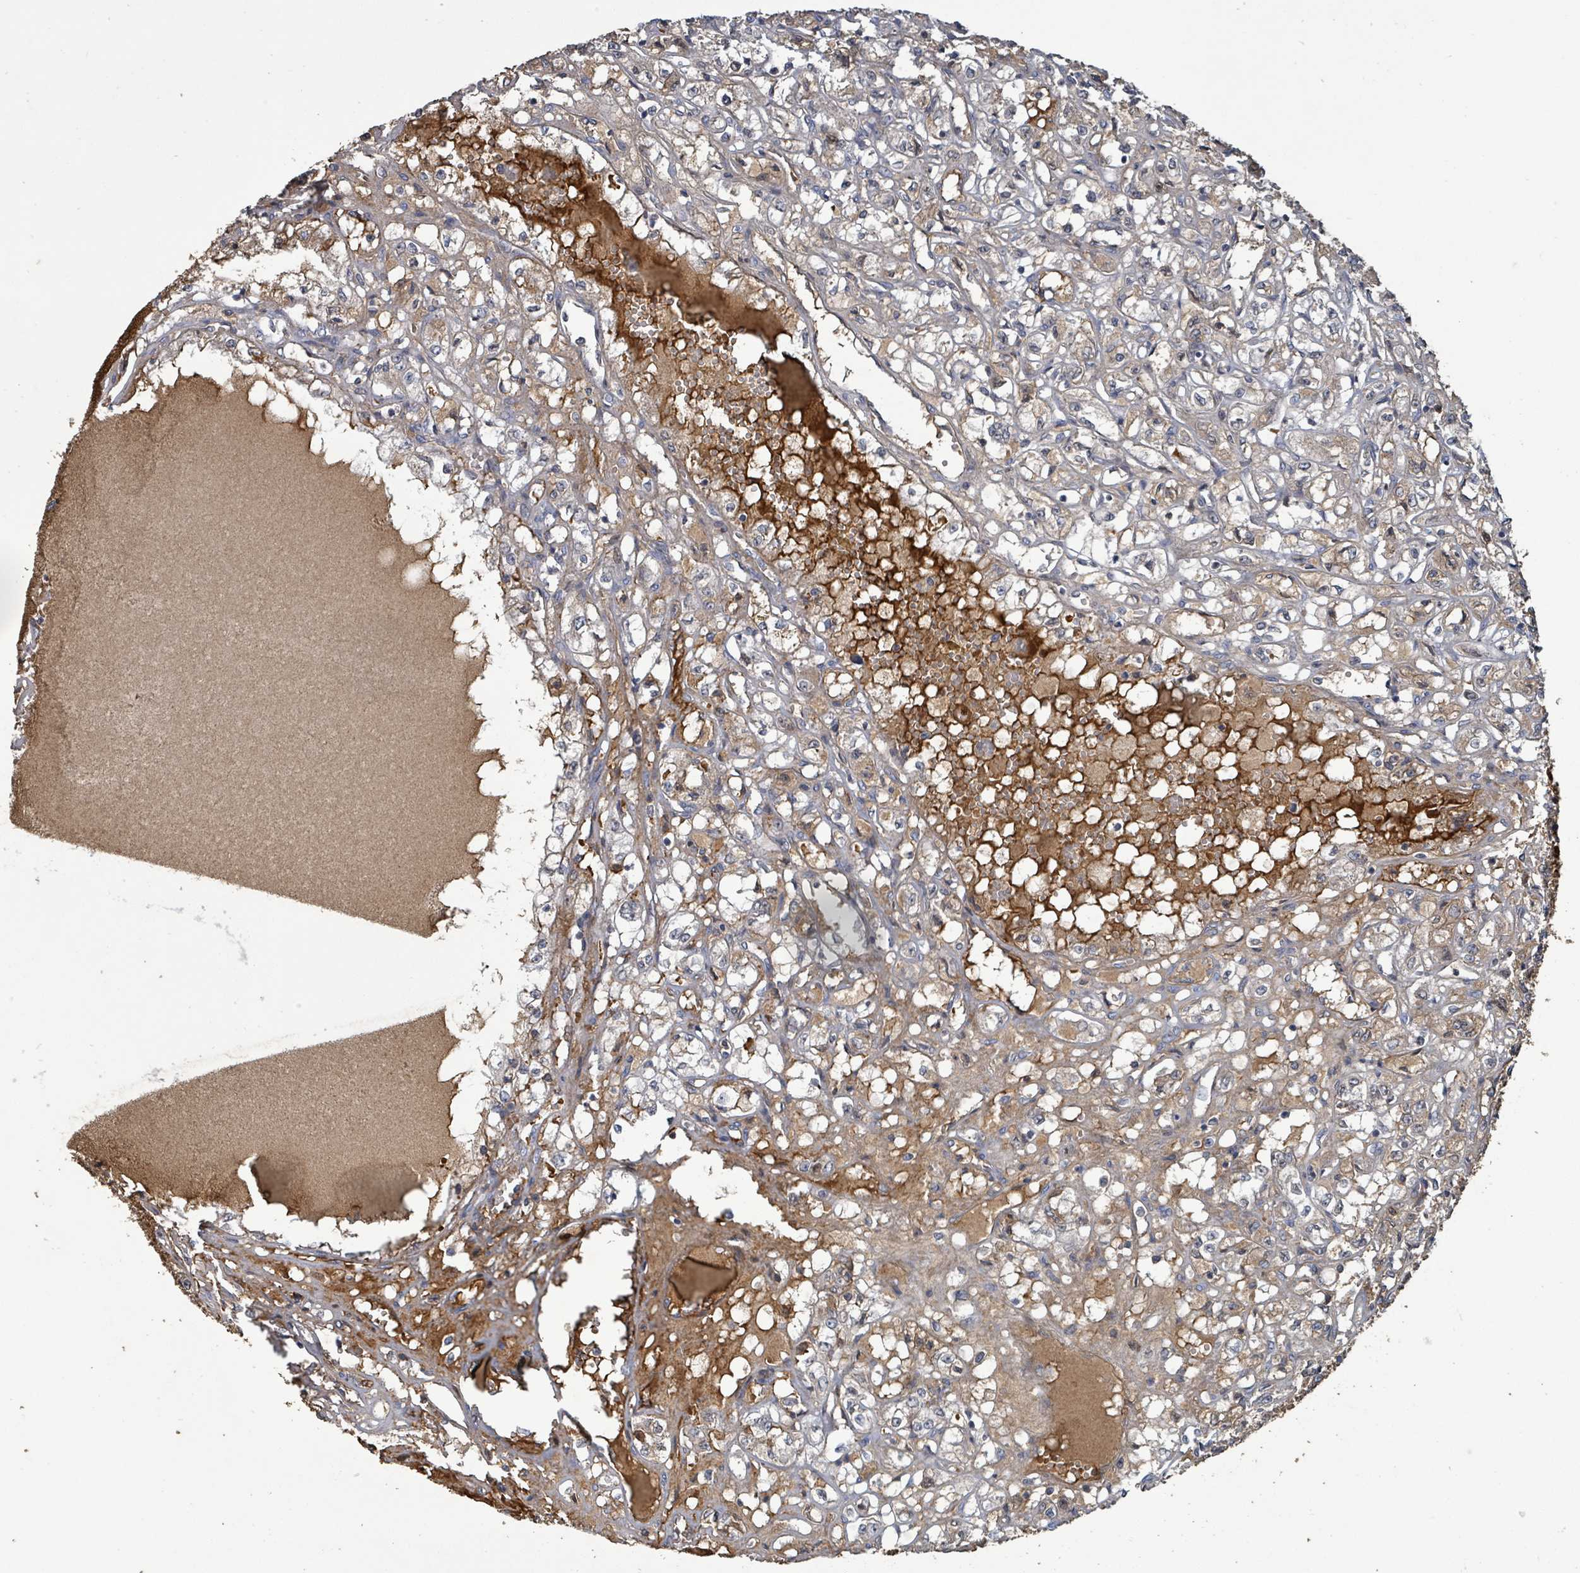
{"staining": {"intensity": "negative", "quantity": "none", "location": "none"}, "tissue": "renal cancer", "cell_type": "Tumor cells", "image_type": "cancer", "snomed": [{"axis": "morphology", "description": "Adenocarcinoma, NOS"}, {"axis": "topography", "description": "Kidney"}], "caption": "Human renal cancer stained for a protein using IHC demonstrates no positivity in tumor cells.", "gene": "GRM8", "patient": {"sex": "male", "age": 56}}